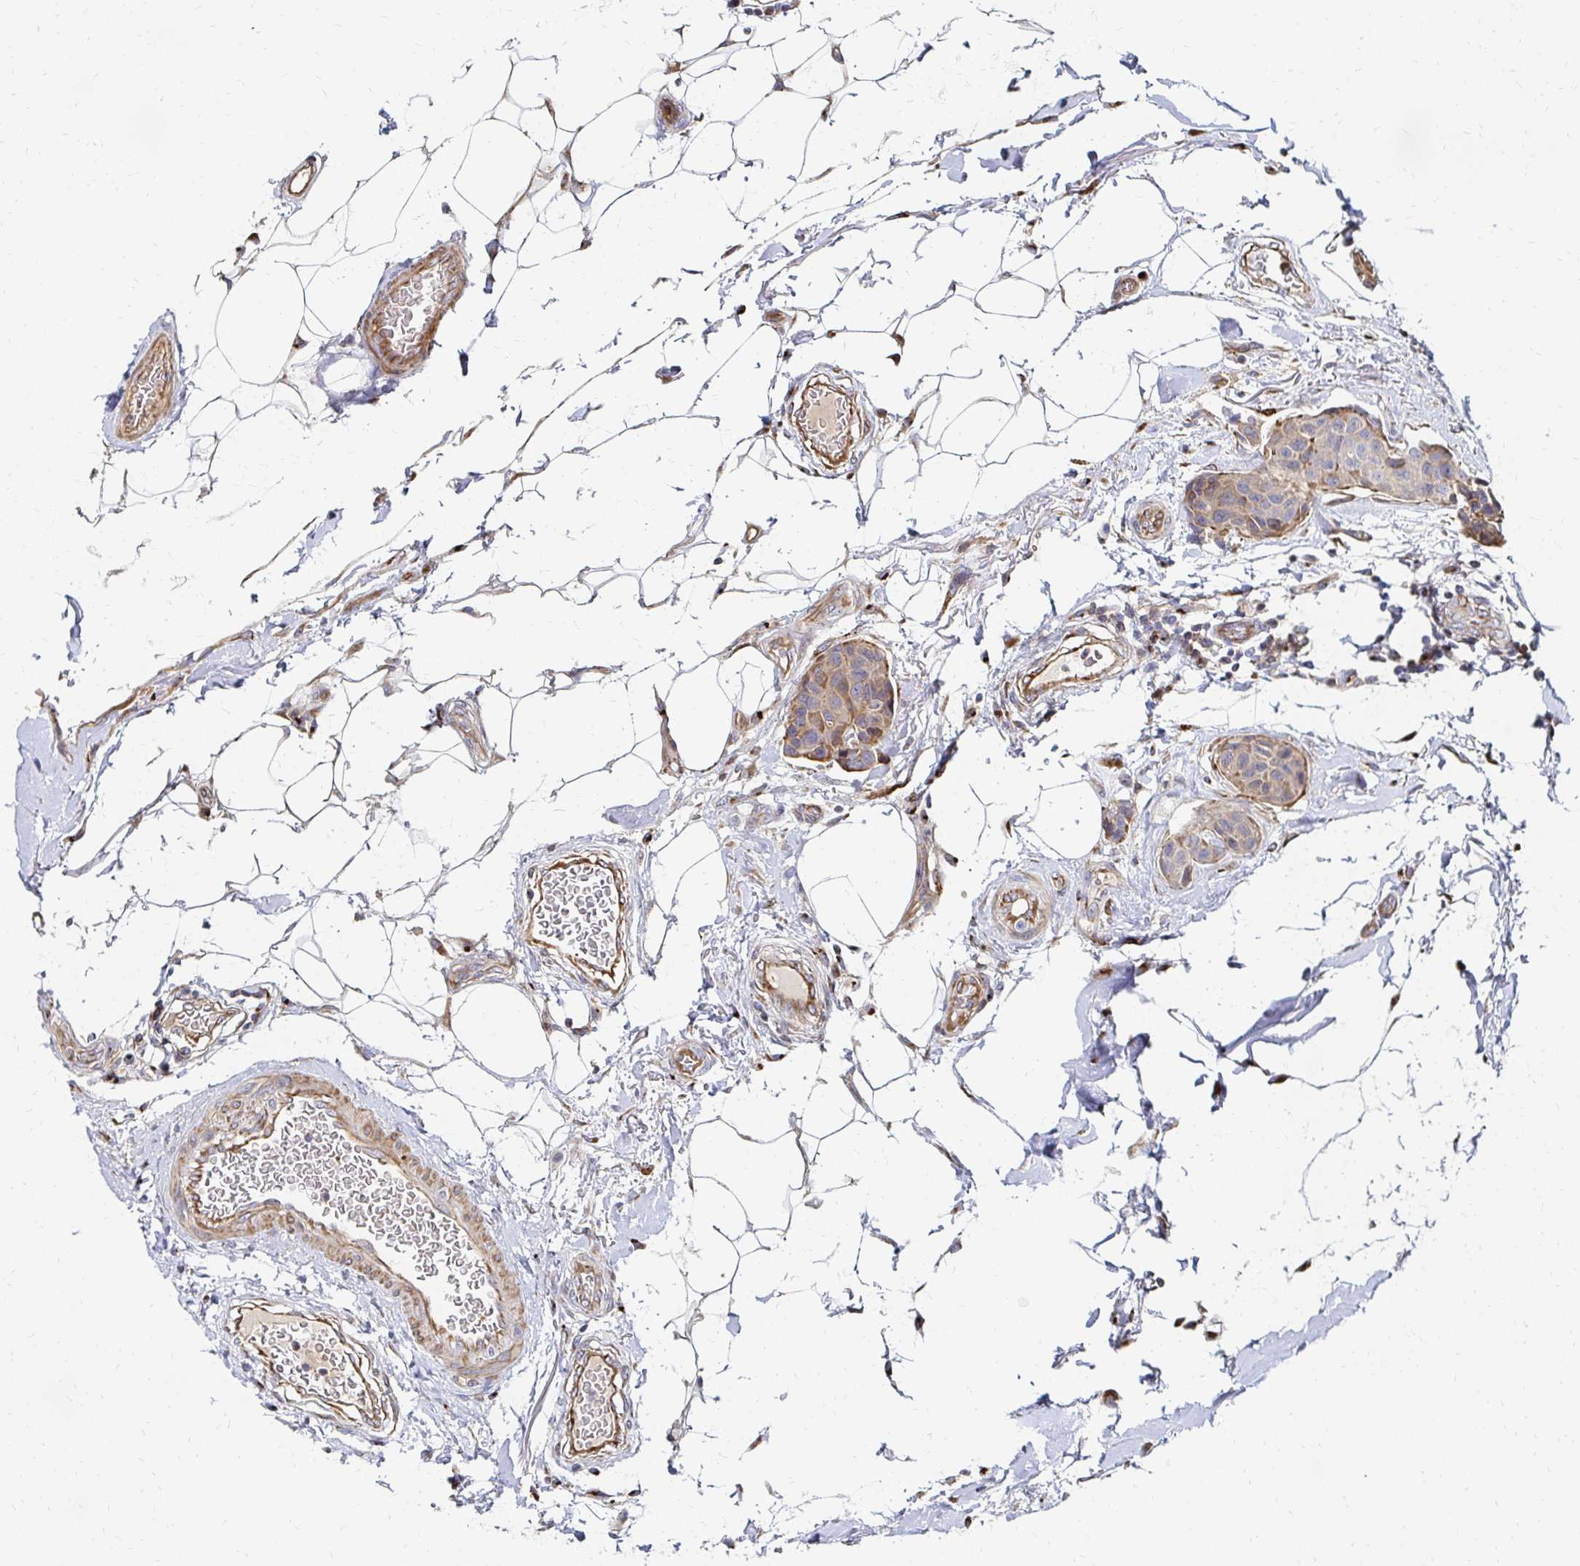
{"staining": {"intensity": "moderate", "quantity": ">75%", "location": "cytoplasmic/membranous"}, "tissue": "breast cancer", "cell_type": "Tumor cells", "image_type": "cancer", "snomed": [{"axis": "morphology", "description": "Duct carcinoma"}, {"axis": "topography", "description": "Breast"}, {"axis": "topography", "description": "Lymph node"}], "caption": "The image reveals a brown stain indicating the presence of a protein in the cytoplasmic/membranous of tumor cells in breast cancer (infiltrating ductal carcinoma).", "gene": "MAN1A1", "patient": {"sex": "female", "age": 80}}